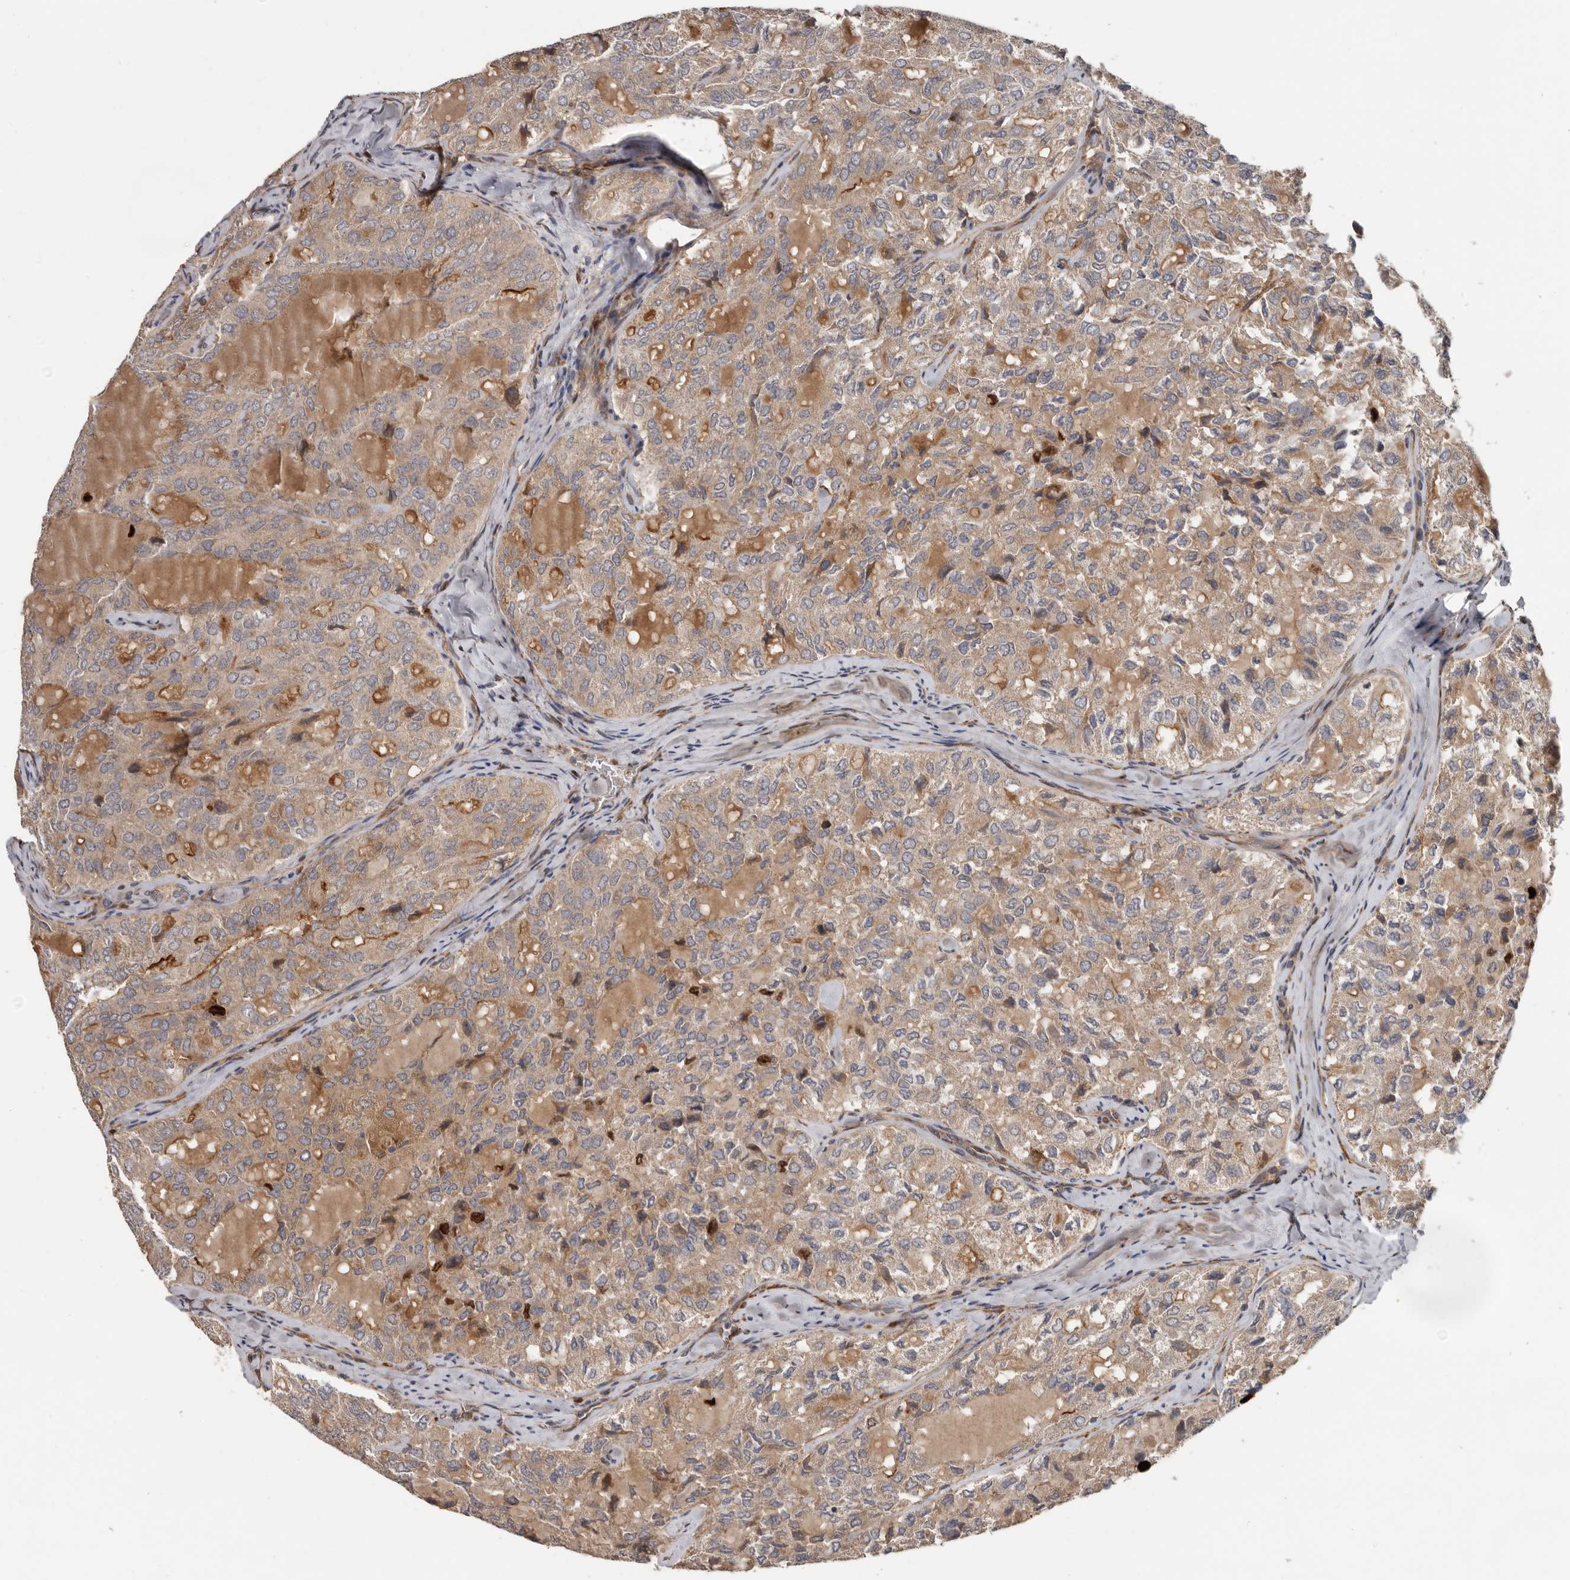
{"staining": {"intensity": "moderate", "quantity": "25%-75%", "location": "cytoplasmic/membranous"}, "tissue": "thyroid cancer", "cell_type": "Tumor cells", "image_type": "cancer", "snomed": [{"axis": "morphology", "description": "Follicular adenoma carcinoma, NOS"}, {"axis": "topography", "description": "Thyroid gland"}], "caption": "A photomicrograph showing moderate cytoplasmic/membranous positivity in approximately 25%-75% of tumor cells in thyroid cancer (follicular adenoma carcinoma), as visualized by brown immunohistochemical staining.", "gene": "MTF1", "patient": {"sex": "male", "age": 75}}